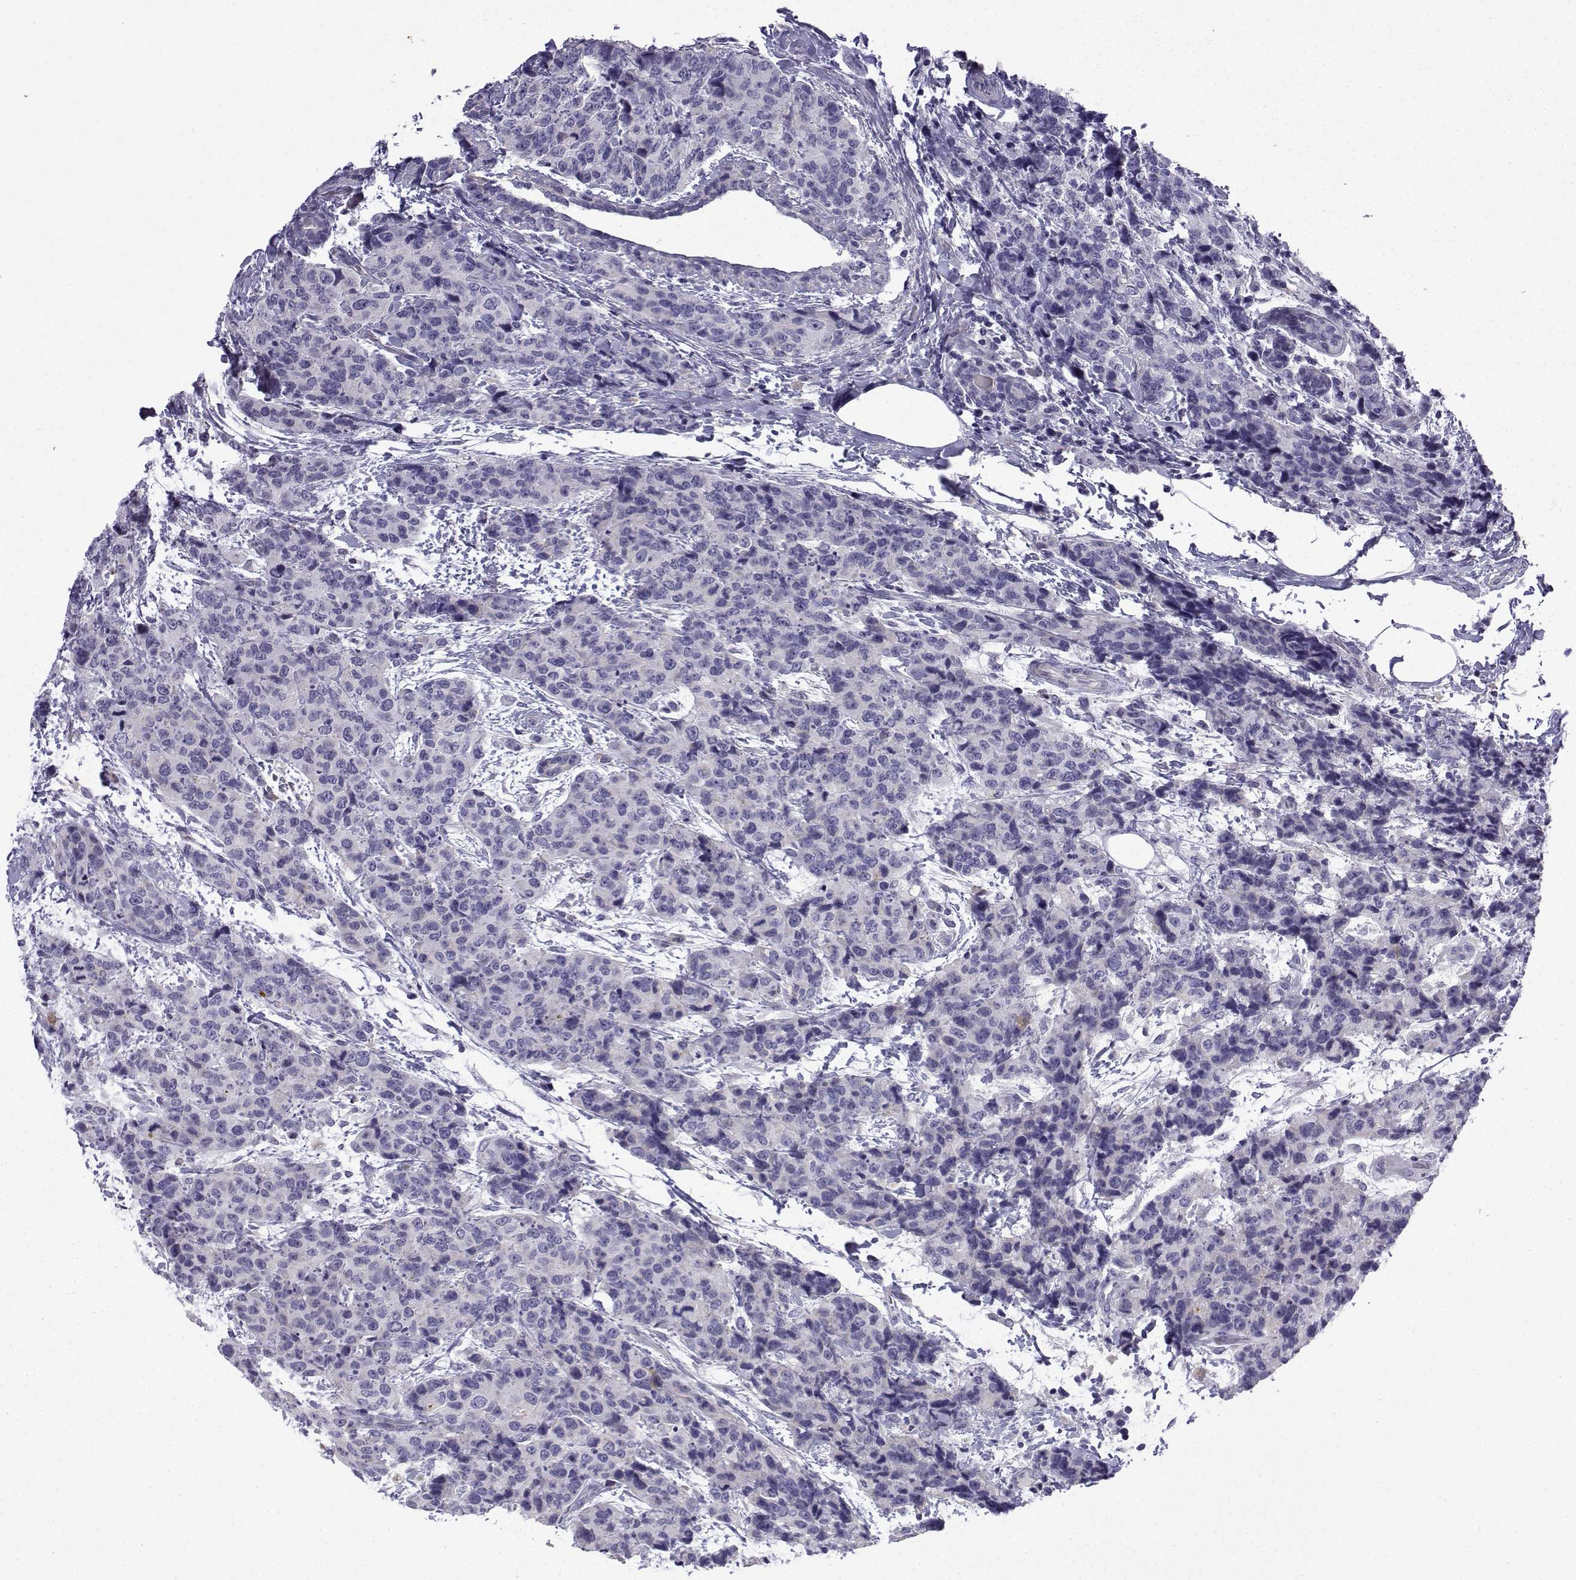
{"staining": {"intensity": "negative", "quantity": "none", "location": "none"}, "tissue": "breast cancer", "cell_type": "Tumor cells", "image_type": "cancer", "snomed": [{"axis": "morphology", "description": "Lobular carcinoma"}, {"axis": "topography", "description": "Breast"}], "caption": "Human lobular carcinoma (breast) stained for a protein using immunohistochemistry displays no staining in tumor cells.", "gene": "SPACA7", "patient": {"sex": "female", "age": 59}}